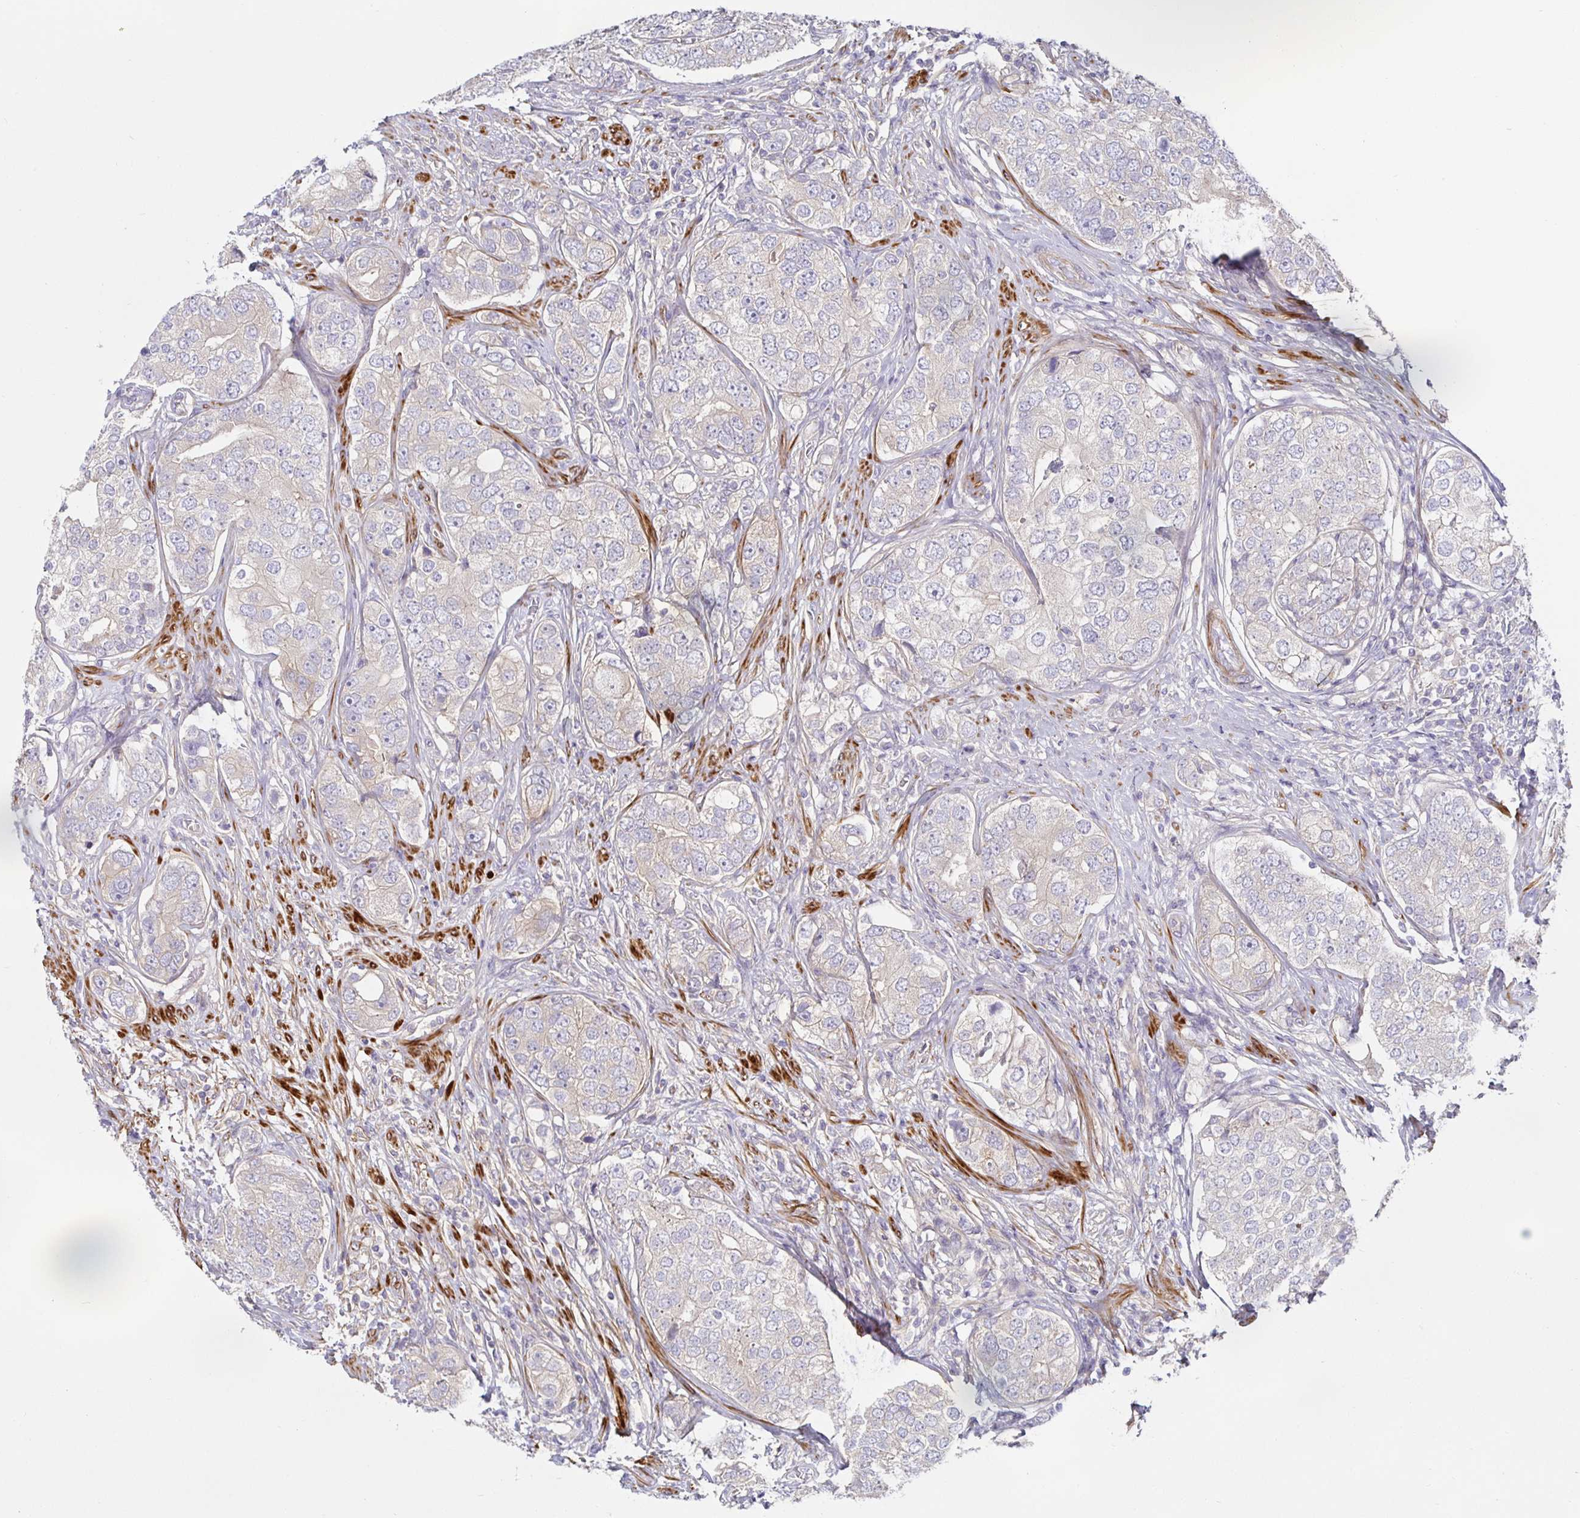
{"staining": {"intensity": "weak", "quantity": ">75%", "location": "cytoplasmic/membranous"}, "tissue": "prostate cancer", "cell_type": "Tumor cells", "image_type": "cancer", "snomed": [{"axis": "morphology", "description": "Adenocarcinoma, High grade"}, {"axis": "topography", "description": "Prostate"}], "caption": "Weak cytoplasmic/membranous protein expression is present in approximately >75% of tumor cells in high-grade adenocarcinoma (prostate).", "gene": "METTL22", "patient": {"sex": "male", "age": 60}}